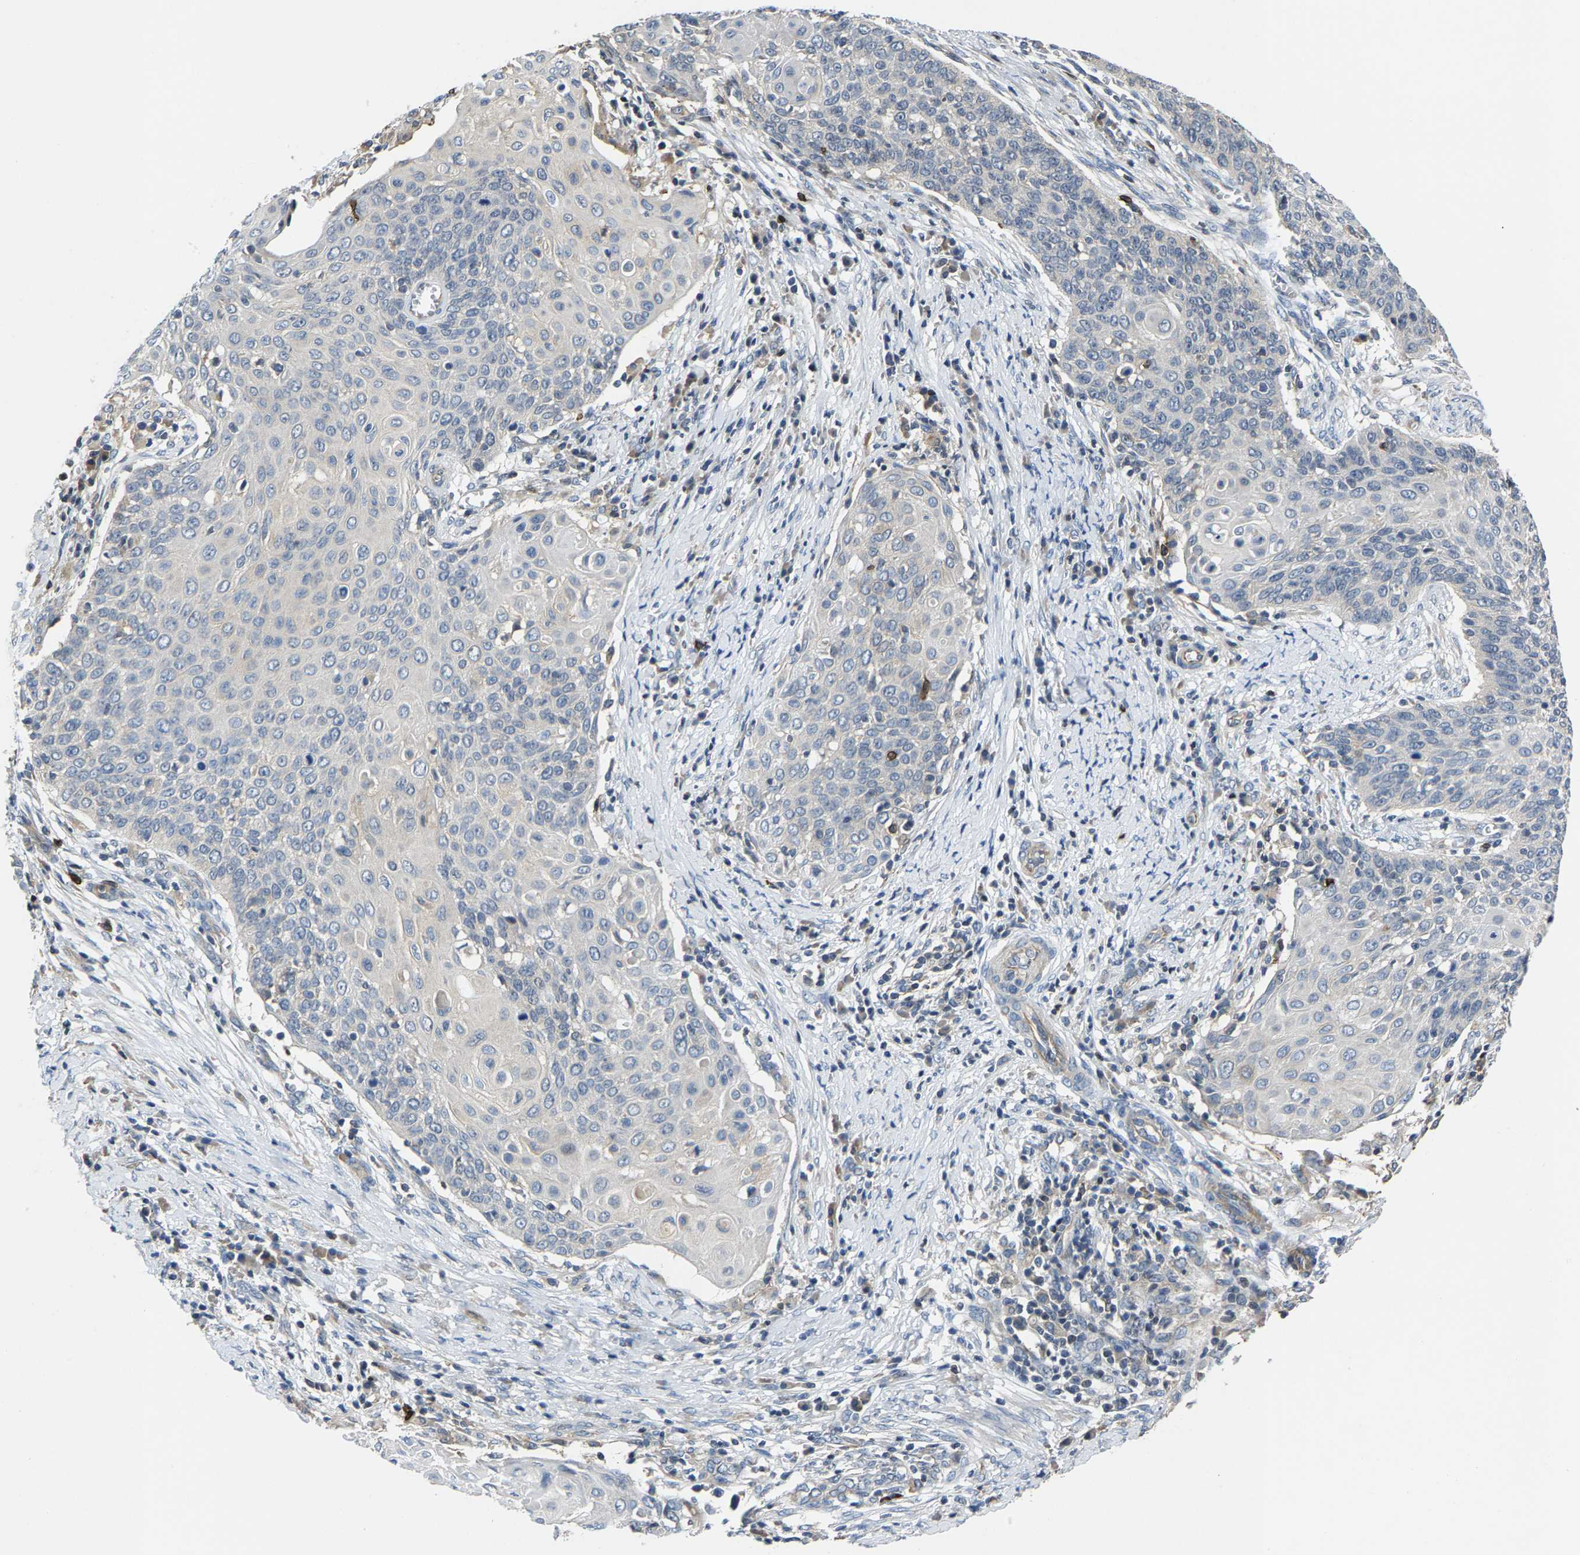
{"staining": {"intensity": "negative", "quantity": "none", "location": "none"}, "tissue": "cervical cancer", "cell_type": "Tumor cells", "image_type": "cancer", "snomed": [{"axis": "morphology", "description": "Squamous cell carcinoma, NOS"}, {"axis": "topography", "description": "Cervix"}], "caption": "Tumor cells are negative for brown protein staining in cervical cancer (squamous cell carcinoma).", "gene": "AGBL3", "patient": {"sex": "female", "age": 39}}